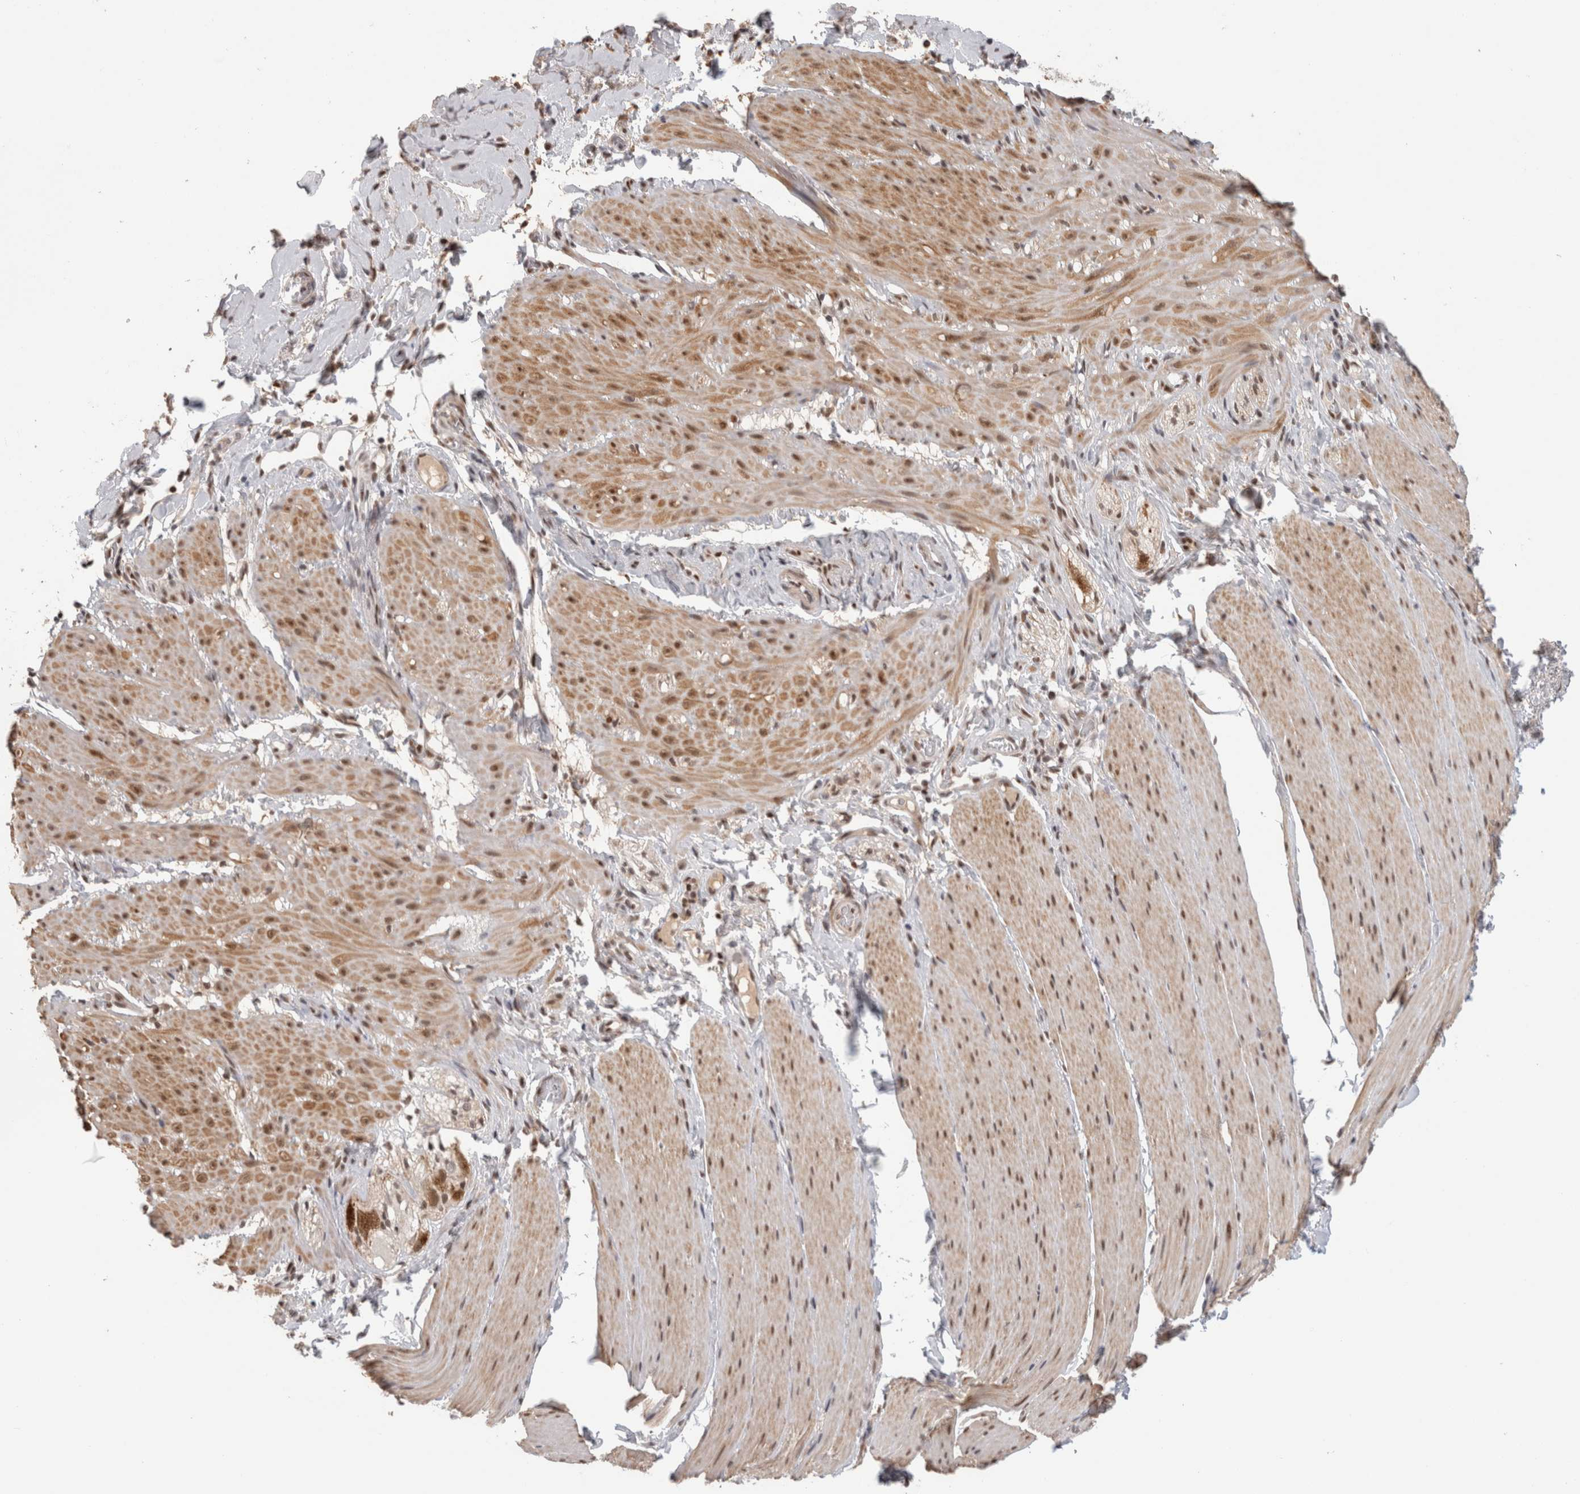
{"staining": {"intensity": "moderate", "quantity": ">75%", "location": "cytoplasmic/membranous,nuclear"}, "tissue": "smooth muscle", "cell_type": "Smooth muscle cells", "image_type": "normal", "snomed": [{"axis": "morphology", "description": "Normal tissue, NOS"}, {"axis": "topography", "description": "Smooth muscle"}, {"axis": "topography", "description": "Small intestine"}], "caption": "Immunohistochemistry (DAB) staining of benign smooth muscle shows moderate cytoplasmic/membranous,nuclear protein staining in about >75% of smooth muscle cells.", "gene": "ZNF830", "patient": {"sex": "female", "age": 84}}